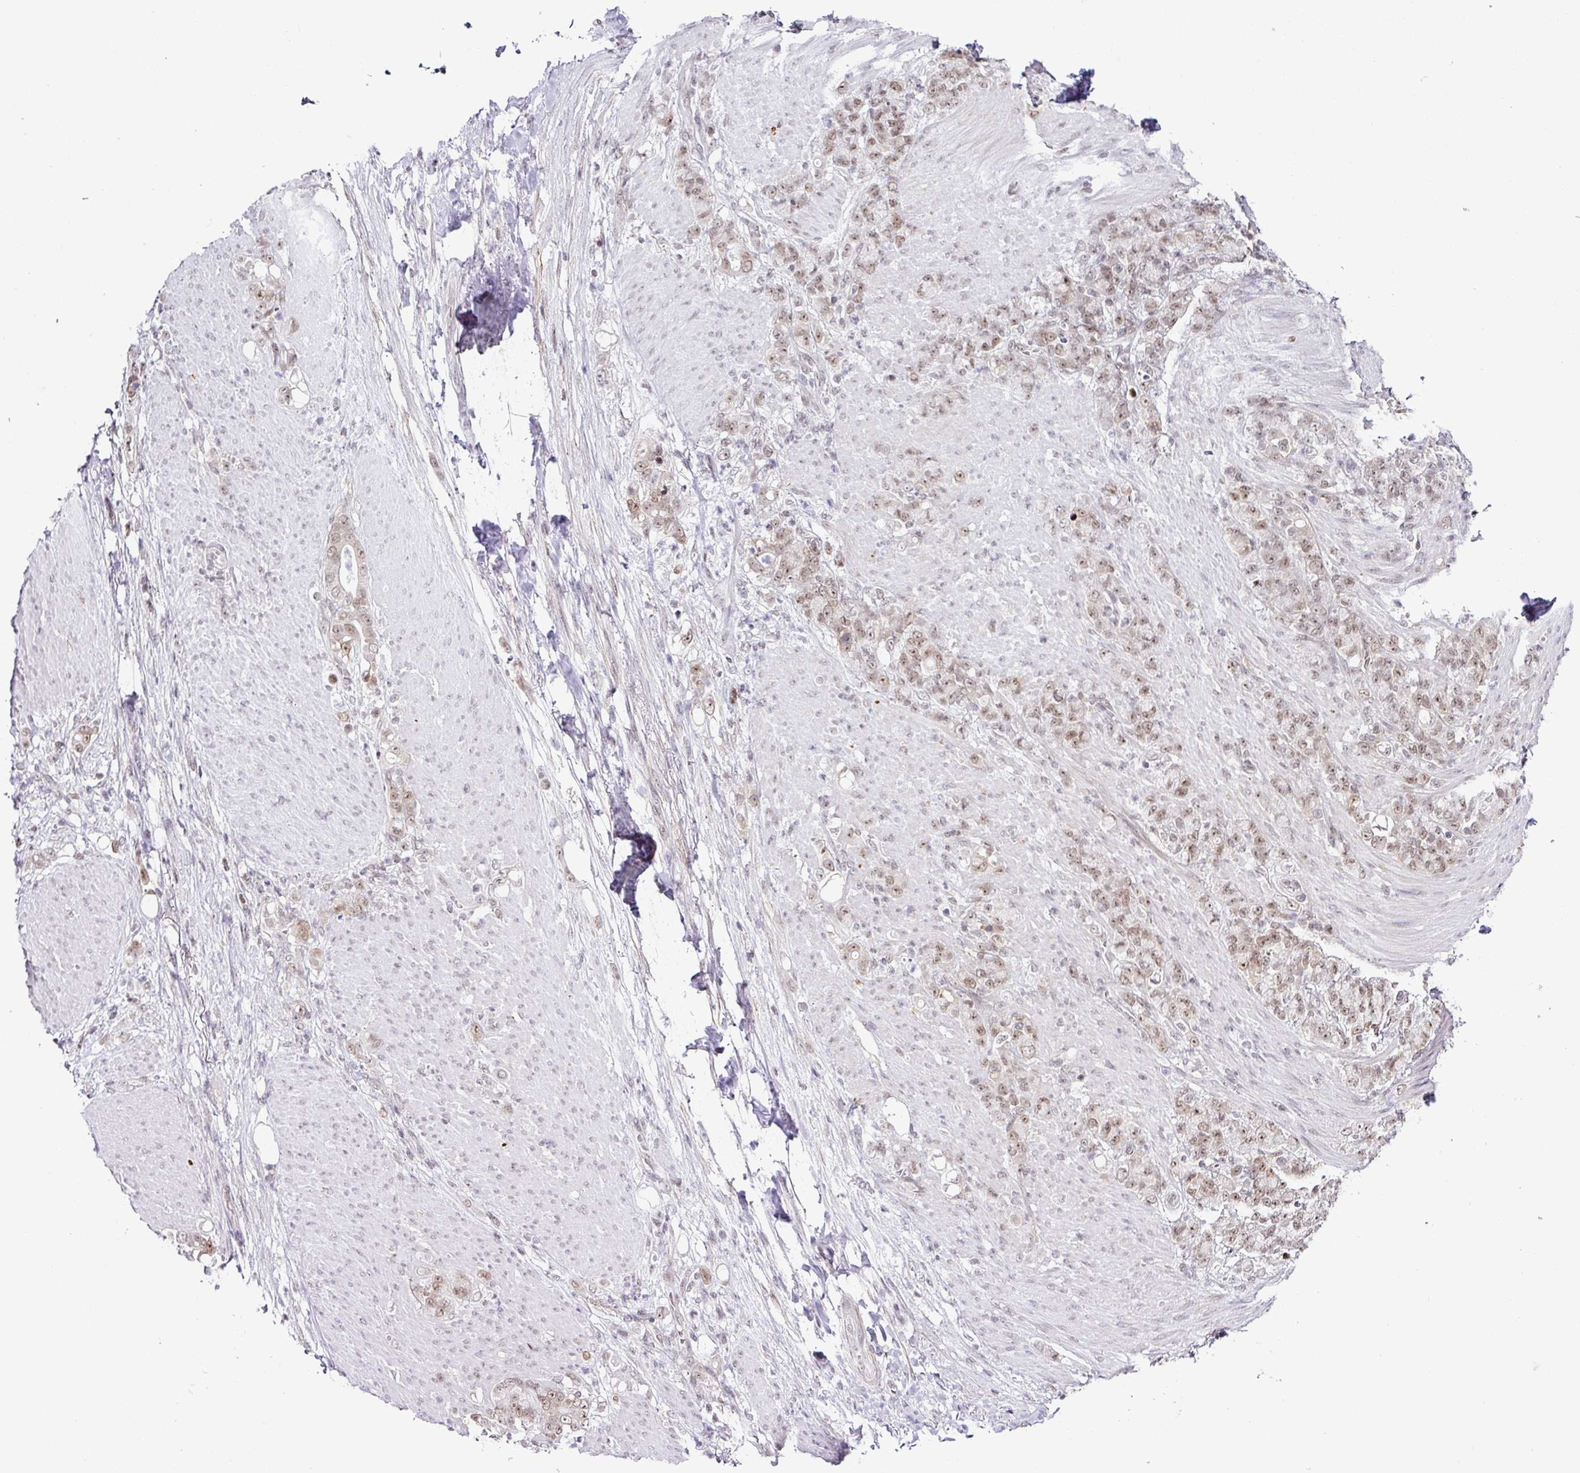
{"staining": {"intensity": "moderate", "quantity": ">75%", "location": "nuclear"}, "tissue": "stomach cancer", "cell_type": "Tumor cells", "image_type": "cancer", "snomed": [{"axis": "morphology", "description": "Adenocarcinoma, NOS"}, {"axis": "topography", "description": "Stomach"}], "caption": "The image demonstrates immunohistochemical staining of stomach adenocarcinoma. There is moderate nuclear staining is identified in about >75% of tumor cells. Ihc stains the protein in brown and the nuclei are stained blue.", "gene": "FAM32A", "patient": {"sex": "female", "age": 79}}